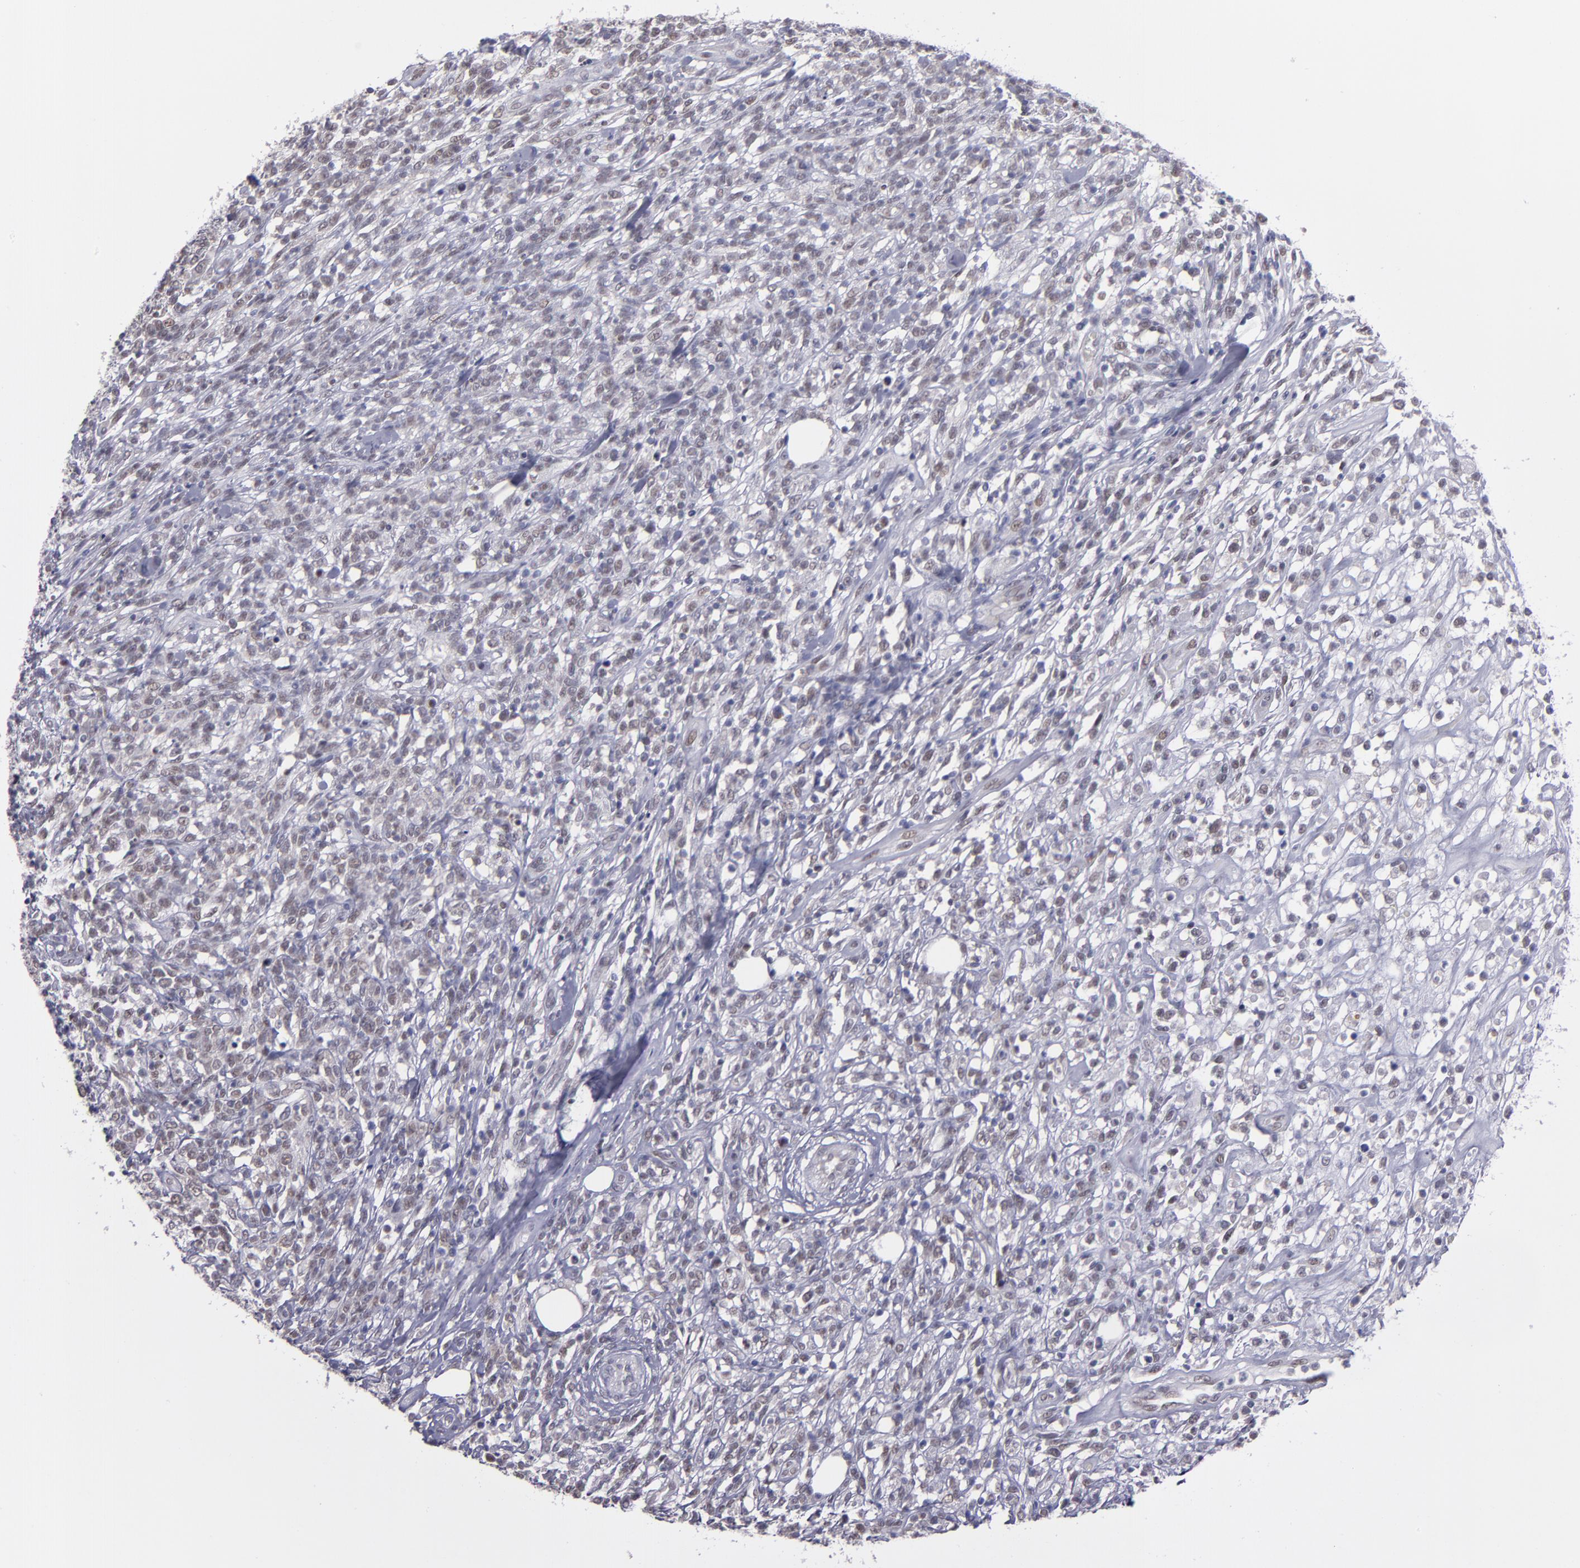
{"staining": {"intensity": "weak", "quantity": "25%-75%", "location": "nuclear"}, "tissue": "lymphoma", "cell_type": "Tumor cells", "image_type": "cancer", "snomed": [{"axis": "morphology", "description": "Malignant lymphoma, non-Hodgkin's type, High grade"}, {"axis": "topography", "description": "Lymph node"}], "caption": "IHC (DAB) staining of lymphoma demonstrates weak nuclear protein expression in about 25%-75% of tumor cells.", "gene": "OTUB2", "patient": {"sex": "female", "age": 73}}